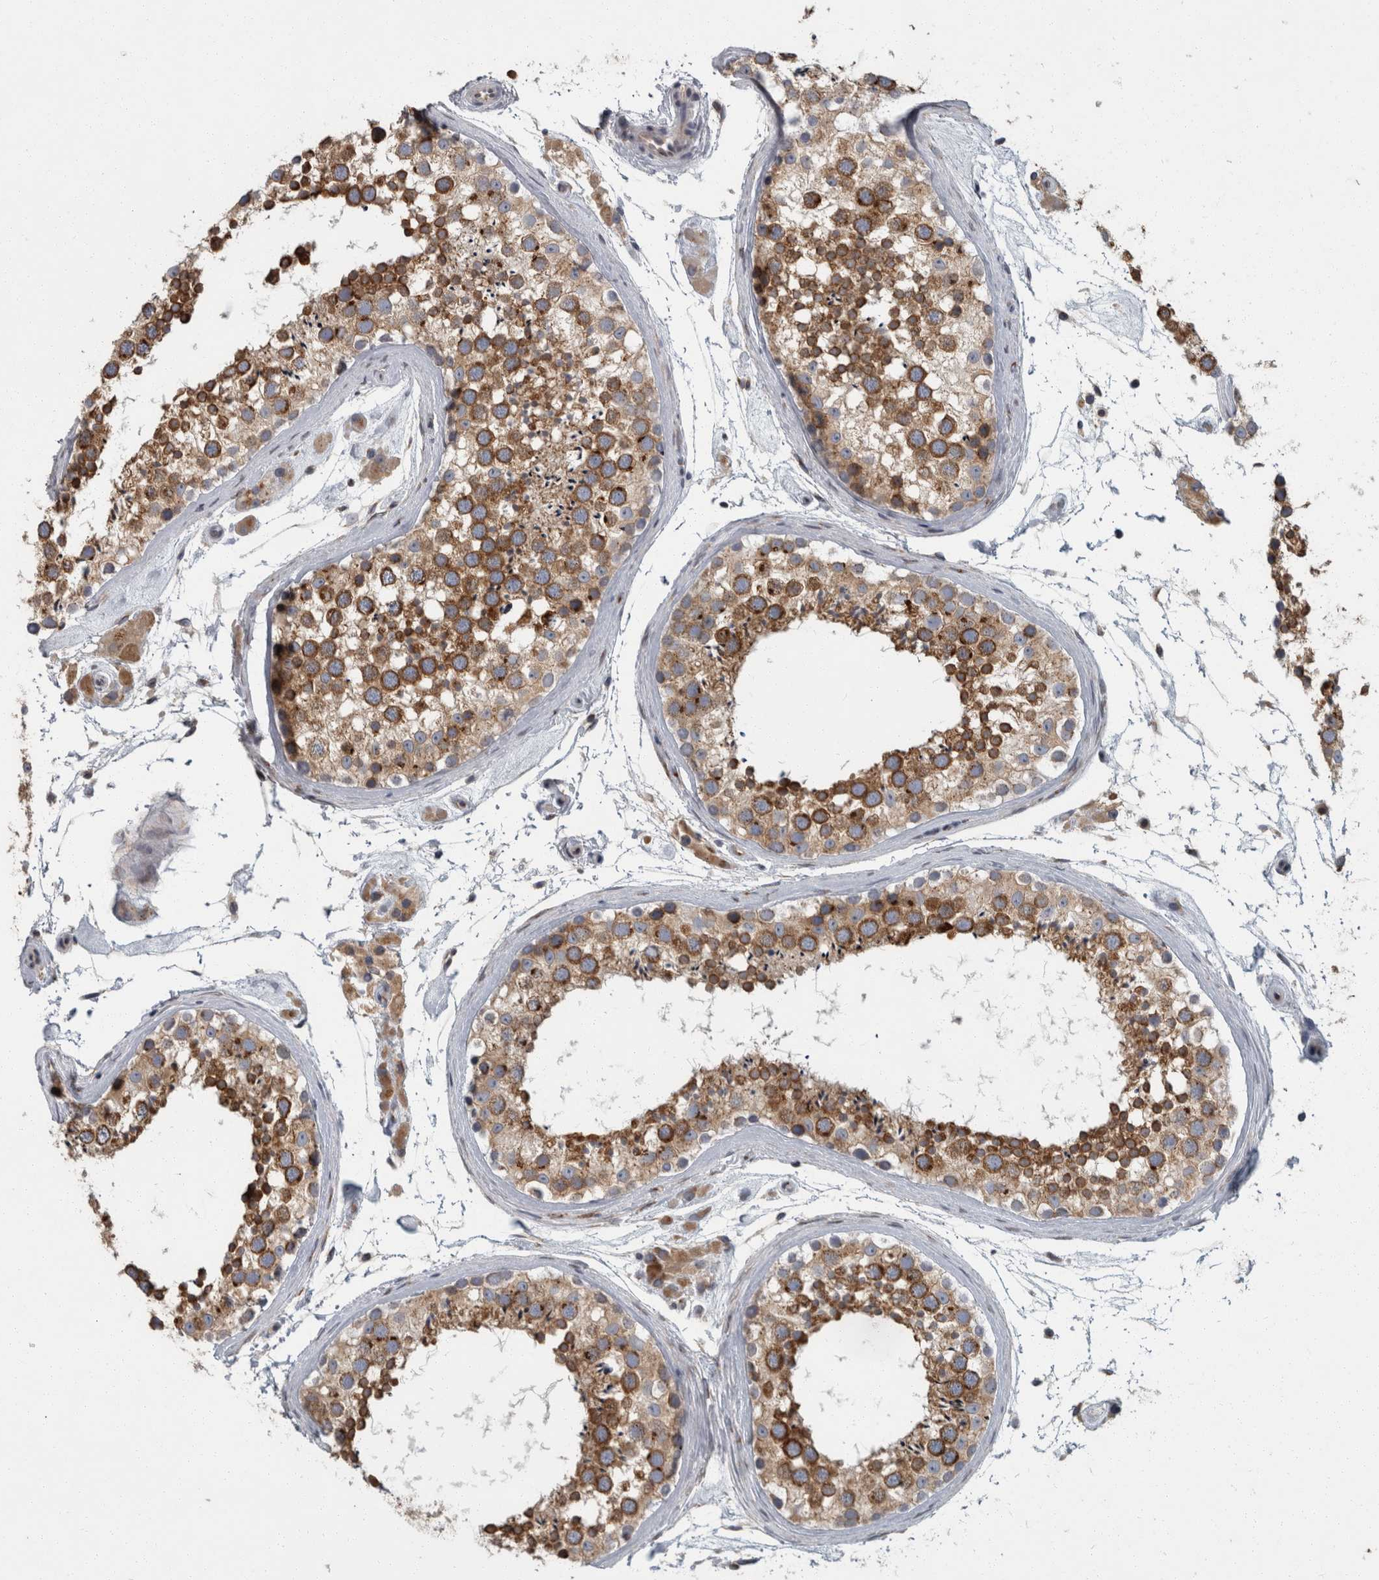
{"staining": {"intensity": "strong", "quantity": ">75%", "location": "cytoplasmic/membranous"}, "tissue": "testis", "cell_type": "Cells in seminiferous ducts", "image_type": "normal", "snomed": [{"axis": "morphology", "description": "Normal tissue, NOS"}, {"axis": "topography", "description": "Testis"}], "caption": "Brown immunohistochemical staining in benign human testis reveals strong cytoplasmic/membranous staining in about >75% of cells in seminiferous ducts.", "gene": "LMAN2L", "patient": {"sex": "male", "age": 46}}